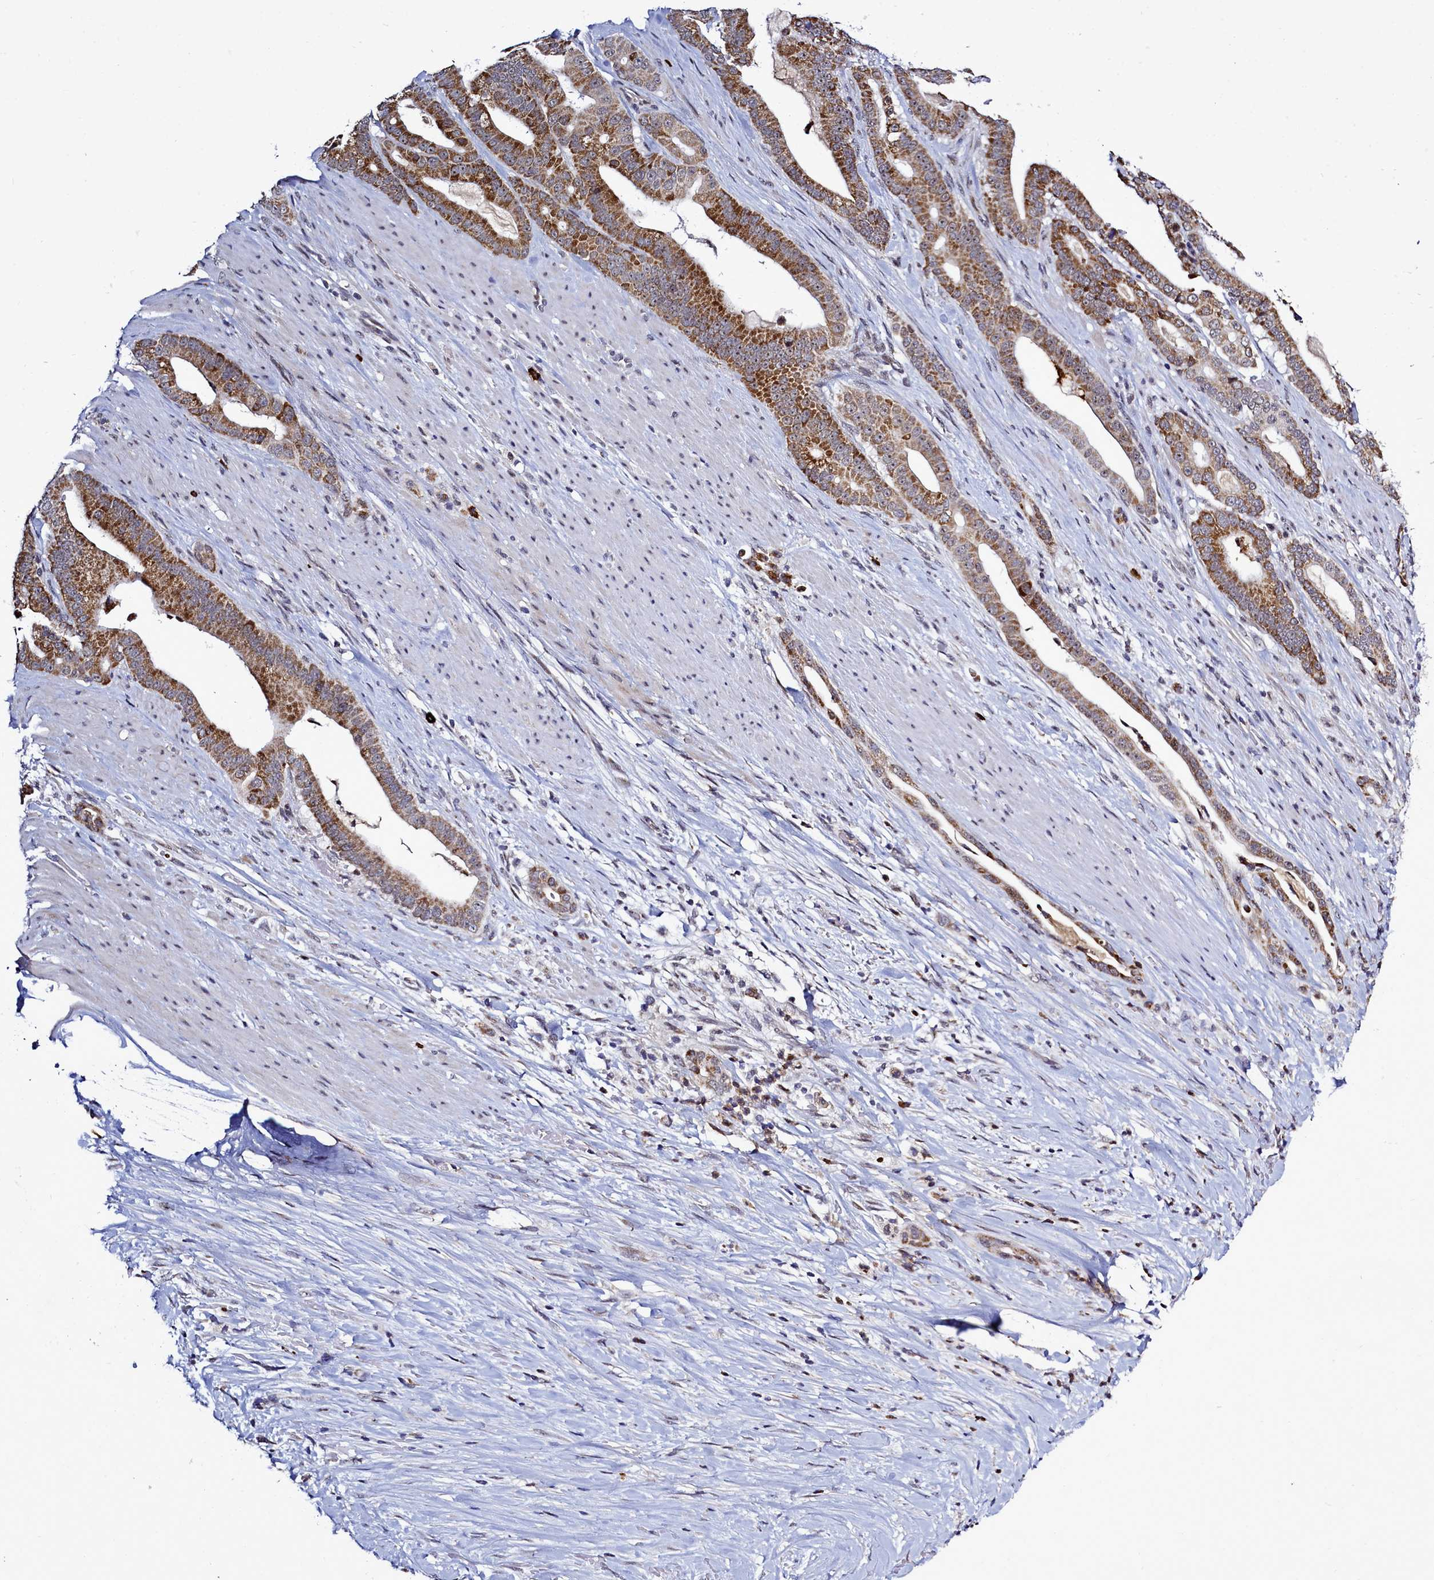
{"staining": {"intensity": "moderate", "quantity": ">75%", "location": "cytoplasmic/membranous"}, "tissue": "pancreatic cancer", "cell_type": "Tumor cells", "image_type": "cancer", "snomed": [{"axis": "morphology", "description": "Adenocarcinoma, NOS"}, {"axis": "topography", "description": "Pancreas"}], "caption": "Protein analysis of adenocarcinoma (pancreatic) tissue exhibits moderate cytoplasmic/membranous staining in approximately >75% of tumor cells.", "gene": "POM121L2", "patient": {"sex": "male", "age": 63}}